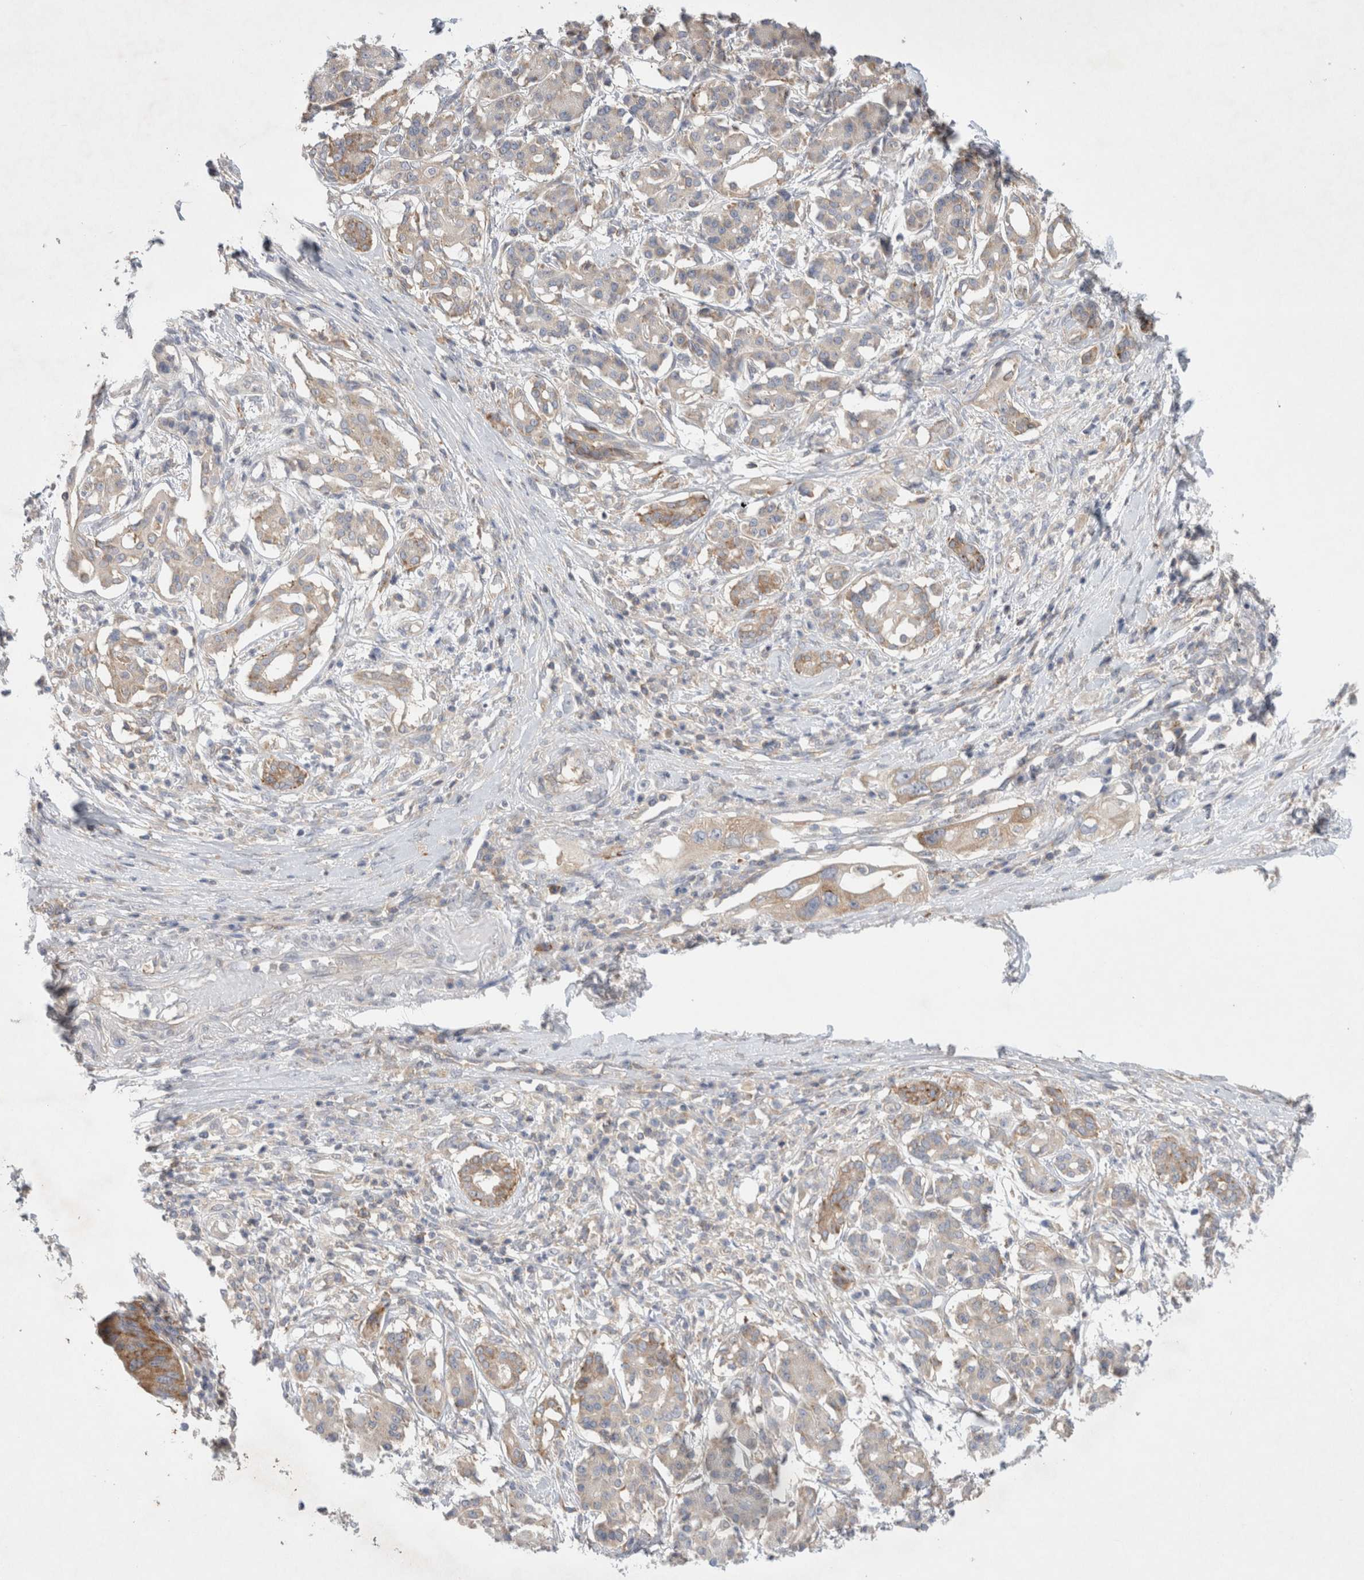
{"staining": {"intensity": "weak", "quantity": "25%-75%", "location": "cytoplasmic/membranous"}, "tissue": "pancreatic cancer", "cell_type": "Tumor cells", "image_type": "cancer", "snomed": [{"axis": "morphology", "description": "Adenocarcinoma, NOS"}, {"axis": "topography", "description": "Pancreas"}], "caption": "IHC of pancreatic cancer displays low levels of weak cytoplasmic/membranous positivity in about 25%-75% of tumor cells.", "gene": "ZNF23", "patient": {"sex": "female", "age": 56}}